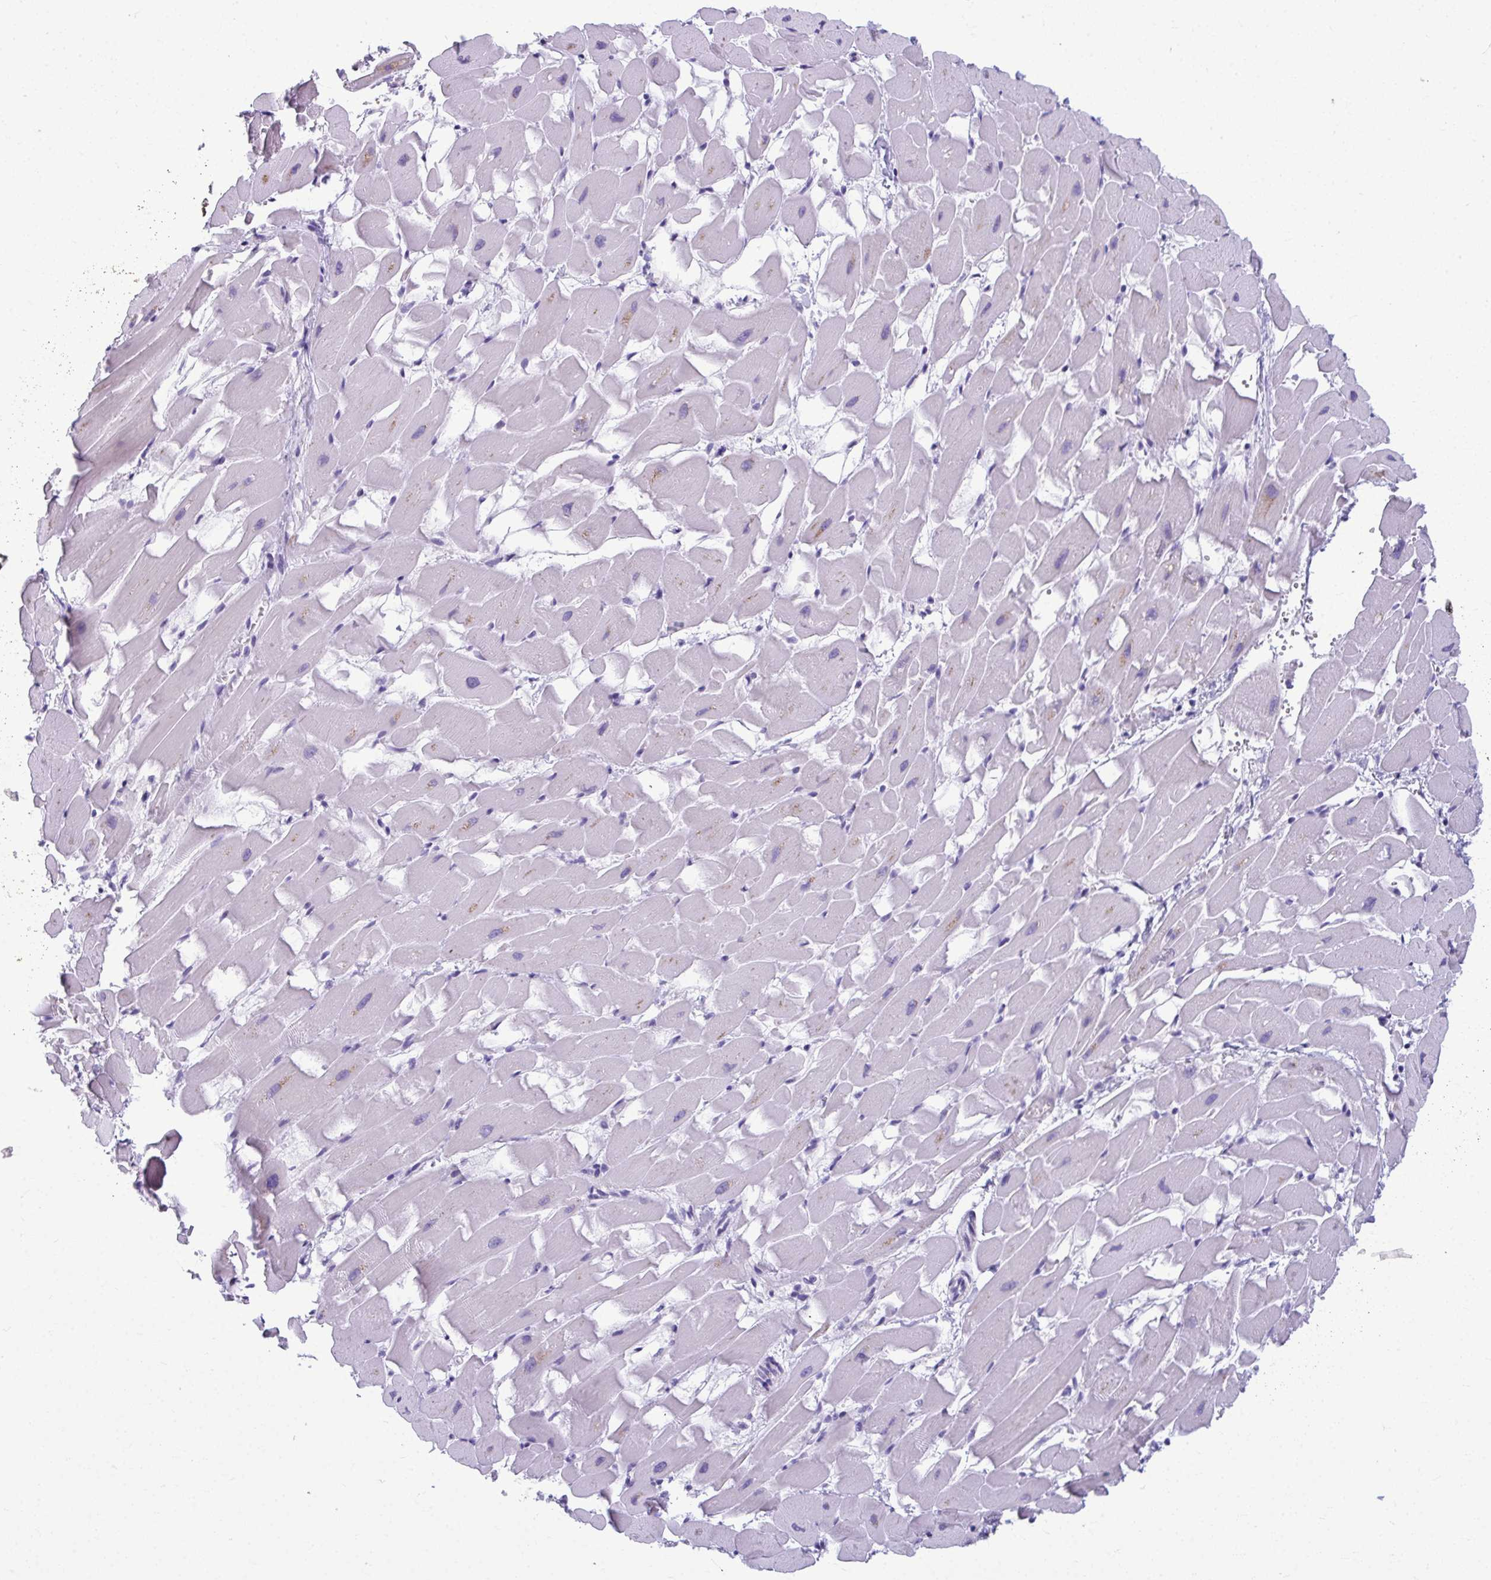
{"staining": {"intensity": "weak", "quantity": "<25%", "location": "cytoplasmic/membranous"}, "tissue": "heart muscle", "cell_type": "Cardiomyocytes", "image_type": "normal", "snomed": [{"axis": "morphology", "description": "Normal tissue, NOS"}, {"axis": "topography", "description": "Heart"}], "caption": "This is an immunohistochemistry micrograph of benign human heart muscle. There is no expression in cardiomyocytes.", "gene": "SERPINI1", "patient": {"sex": "male", "age": 37}}